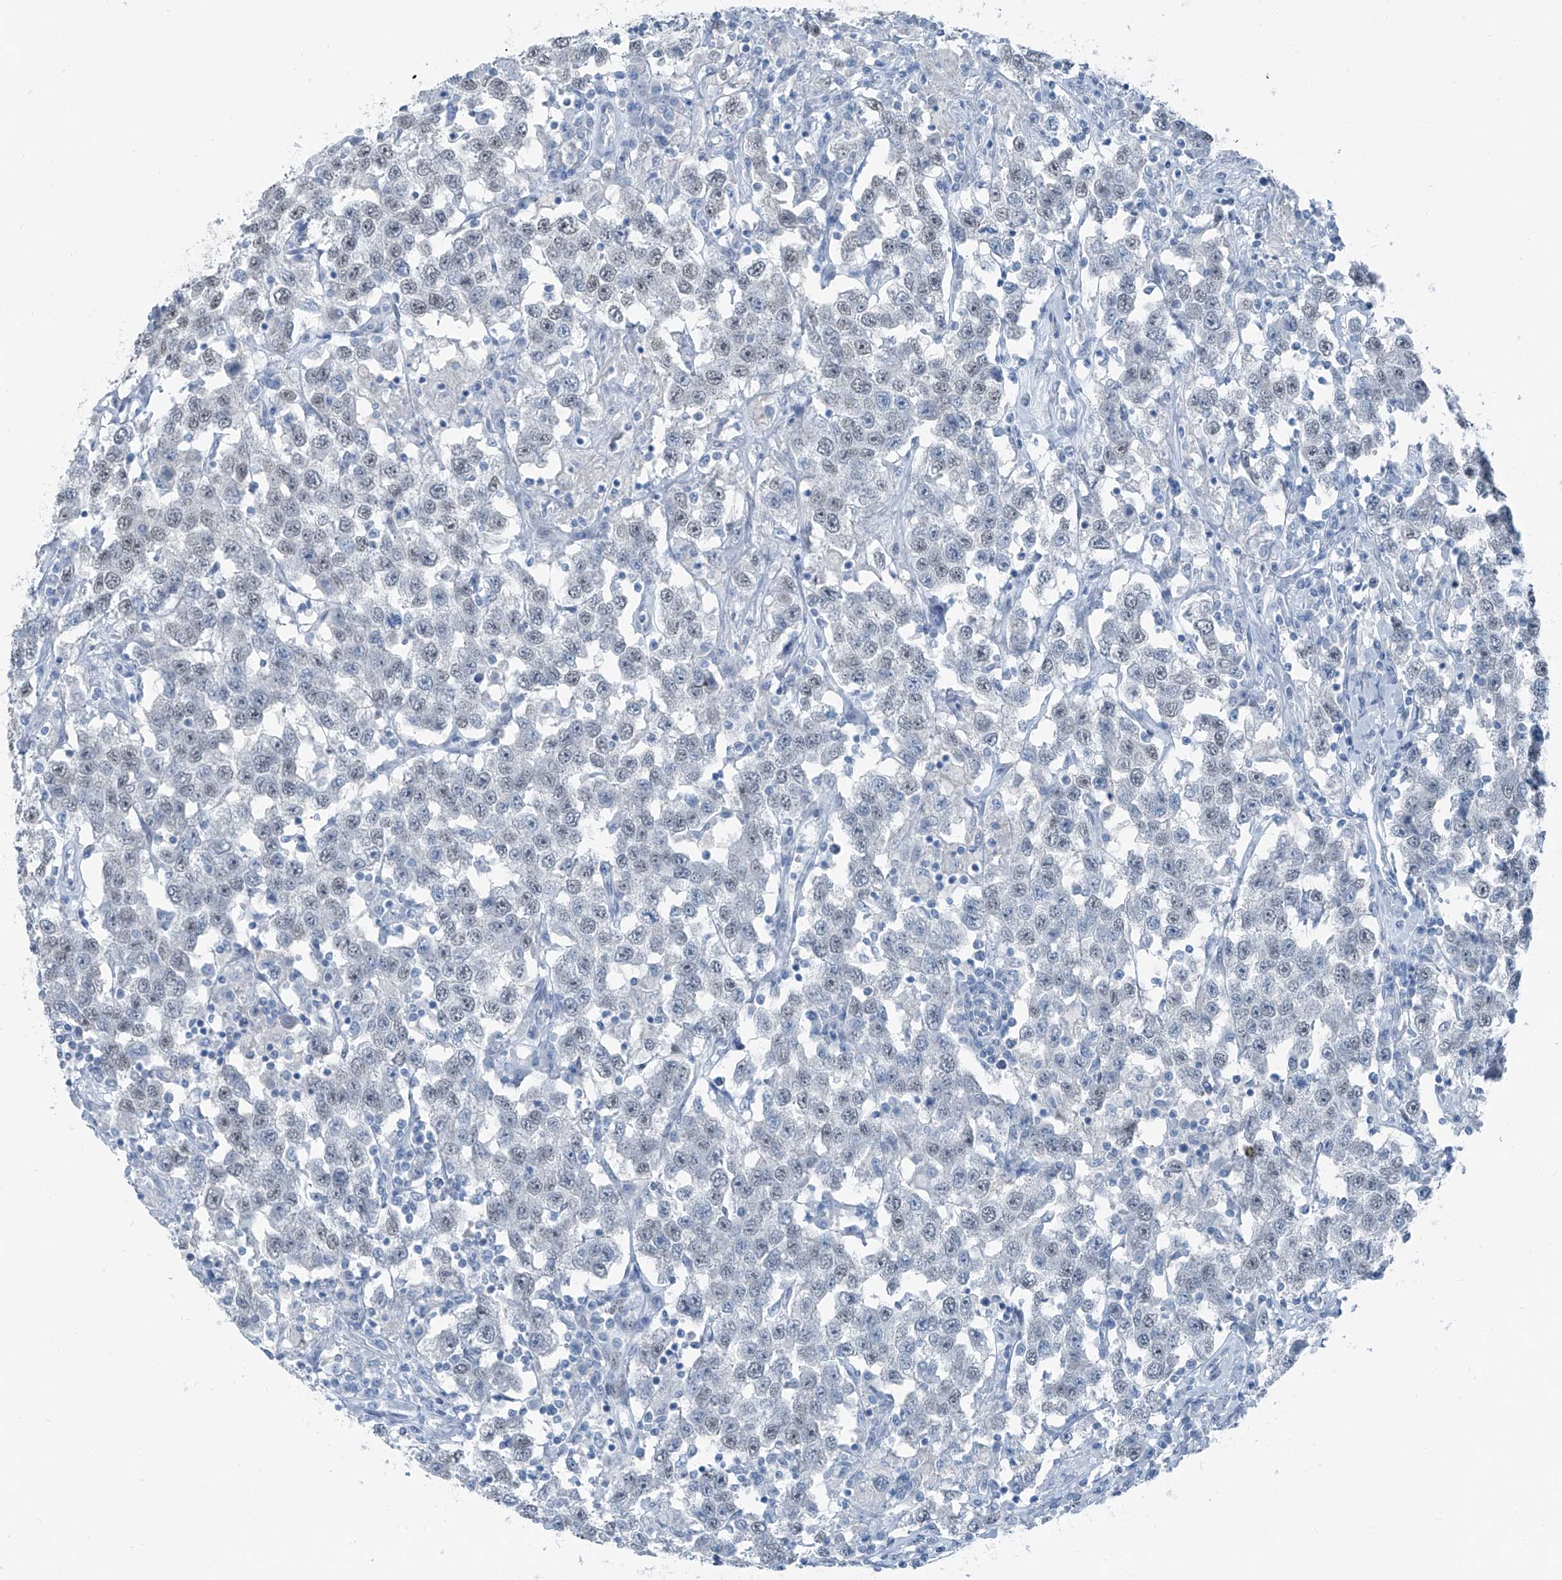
{"staining": {"intensity": "negative", "quantity": "none", "location": "none"}, "tissue": "testis cancer", "cell_type": "Tumor cells", "image_type": "cancer", "snomed": [{"axis": "morphology", "description": "Seminoma, NOS"}, {"axis": "topography", "description": "Testis"}], "caption": "Testis cancer (seminoma) was stained to show a protein in brown. There is no significant positivity in tumor cells.", "gene": "RGN", "patient": {"sex": "male", "age": 41}}